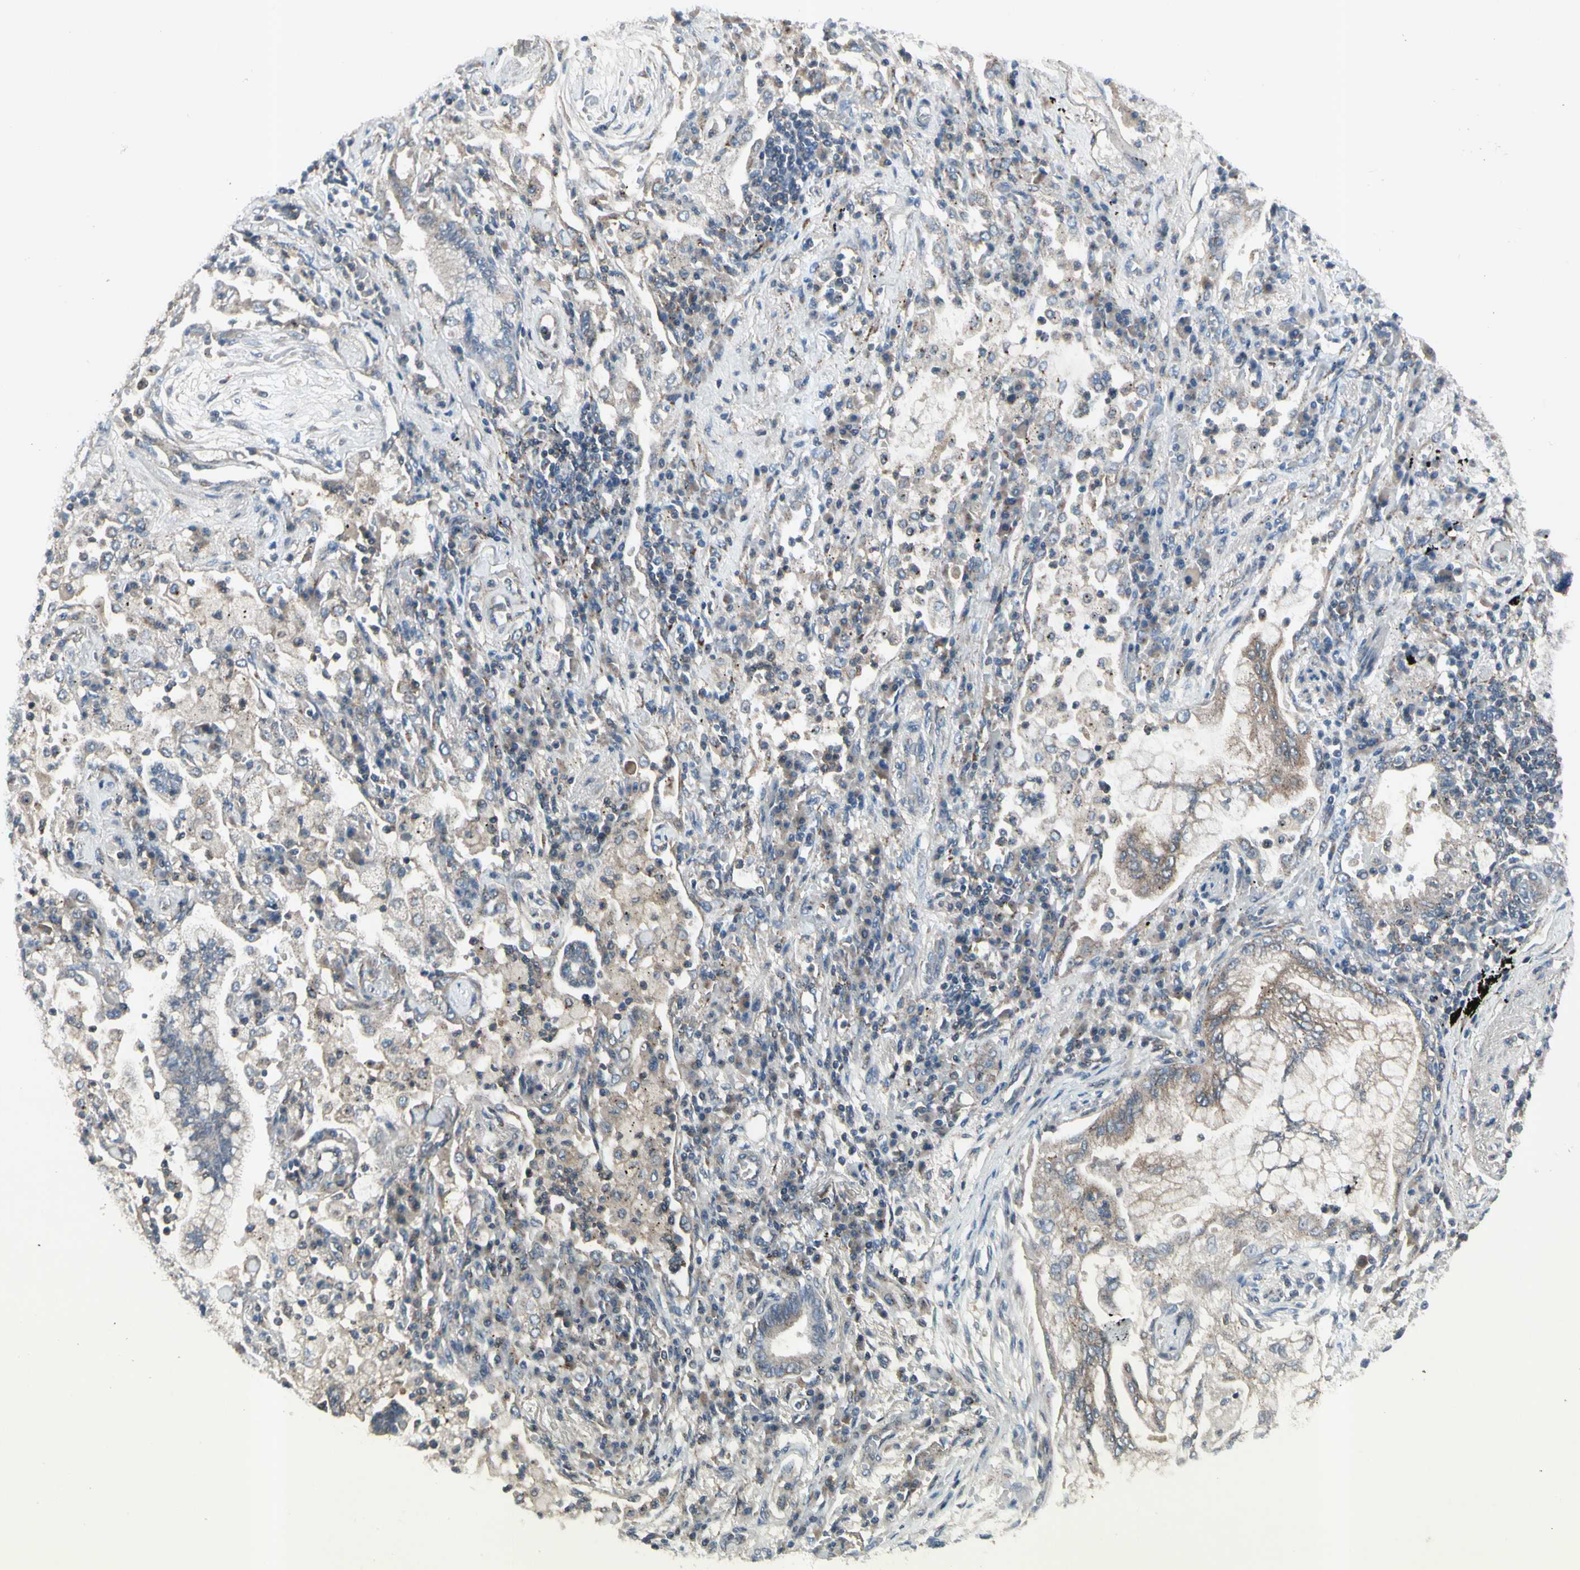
{"staining": {"intensity": "weak", "quantity": "25%-75%", "location": "cytoplasmic/membranous"}, "tissue": "lung cancer", "cell_type": "Tumor cells", "image_type": "cancer", "snomed": [{"axis": "morphology", "description": "Normal tissue, NOS"}, {"axis": "morphology", "description": "Adenocarcinoma, NOS"}, {"axis": "topography", "description": "Bronchus"}, {"axis": "topography", "description": "Lung"}], "caption": "IHC (DAB) staining of human lung cancer shows weak cytoplasmic/membranous protein staining in approximately 25%-75% of tumor cells.", "gene": "NMI", "patient": {"sex": "female", "age": 70}}